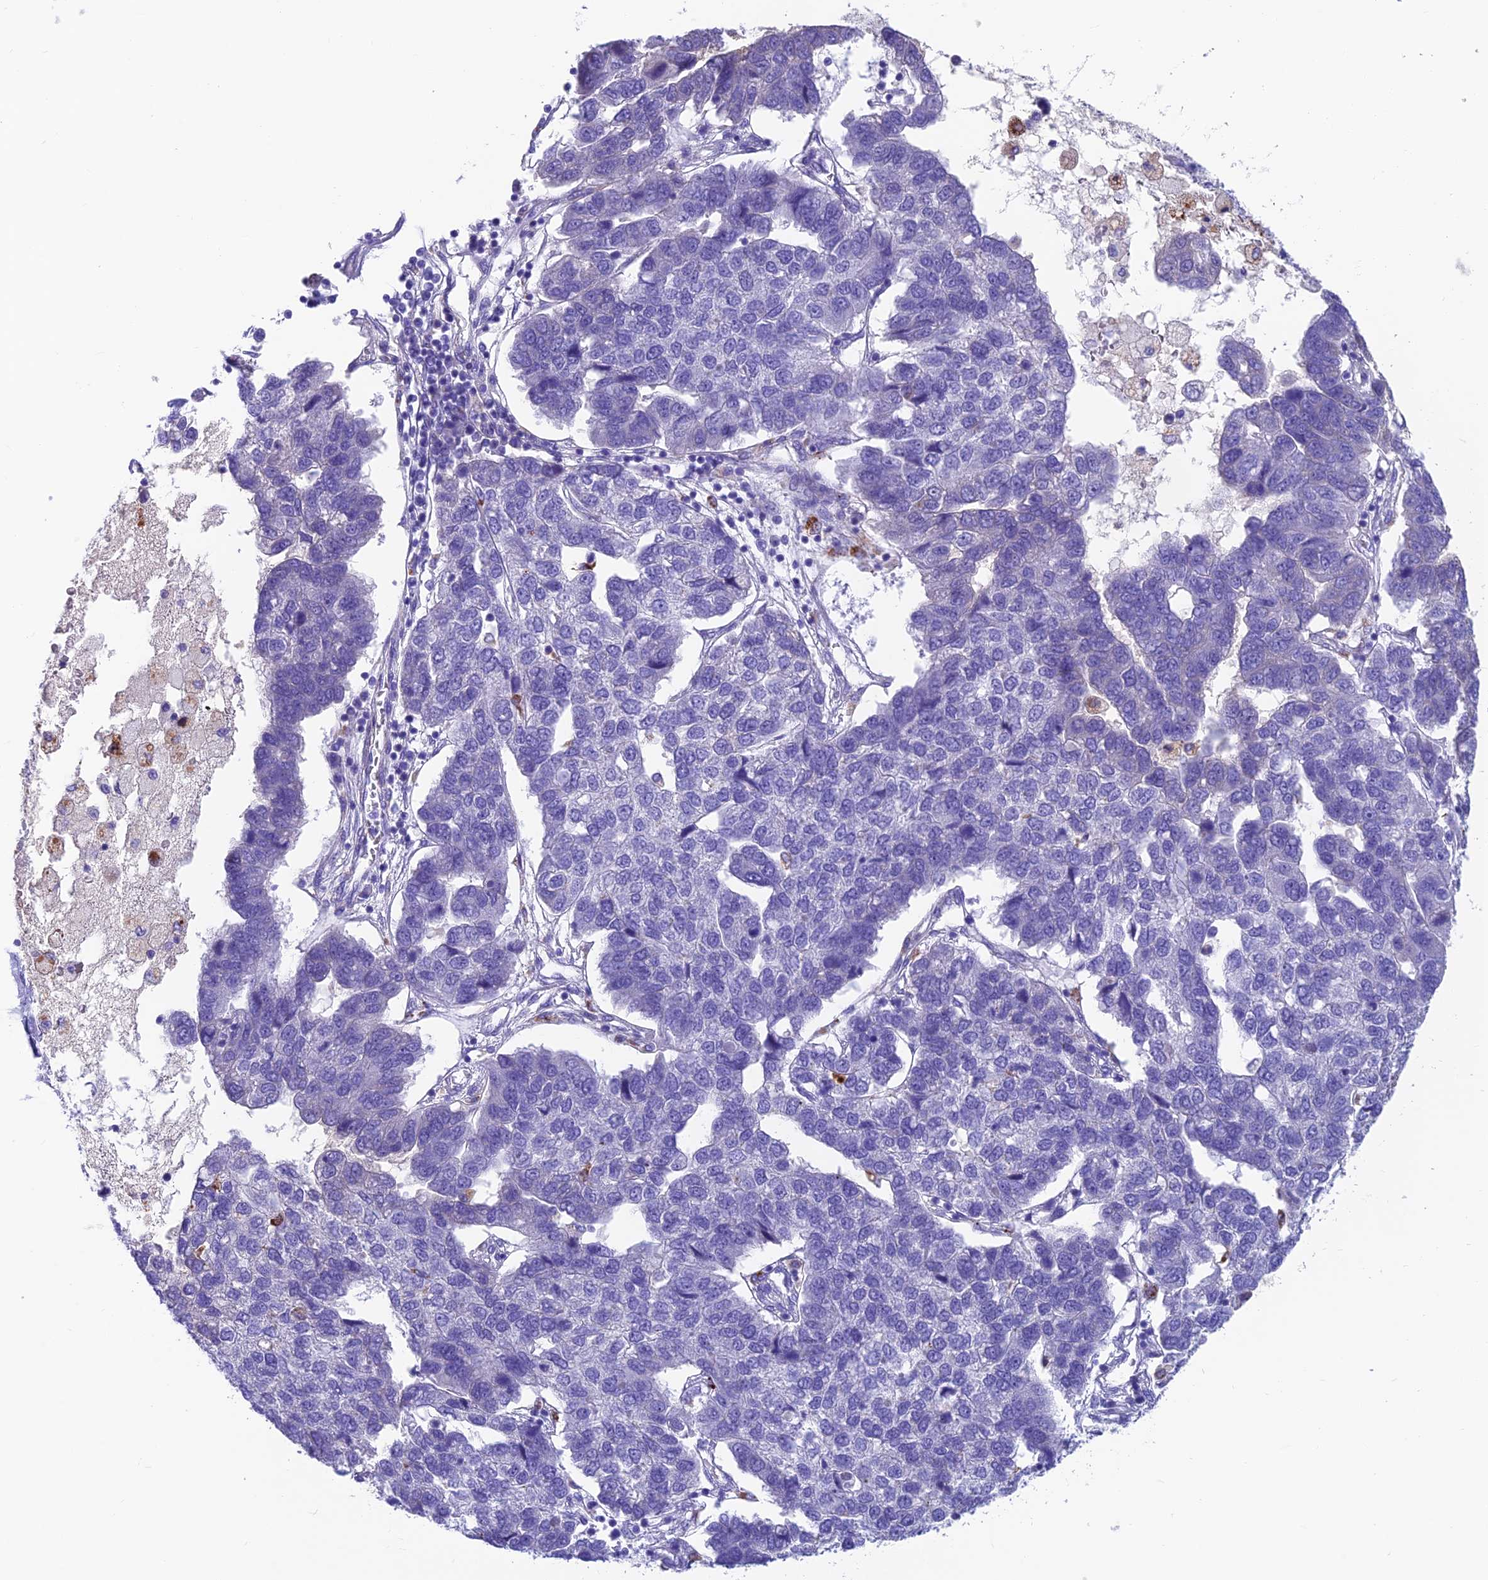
{"staining": {"intensity": "negative", "quantity": "none", "location": "none"}, "tissue": "pancreatic cancer", "cell_type": "Tumor cells", "image_type": "cancer", "snomed": [{"axis": "morphology", "description": "Adenocarcinoma, NOS"}, {"axis": "topography", "description": "Pancreas"}], "caption": "IHC image of neoplastic tissue: human adenocarcinoma (pancreatic) stained with DAB (3,3'-diaminobenzidine) reveals no significant protein staining in tumor cells.", "gene": "GNG11", "patient": {"sex": "female", "age": 61}}